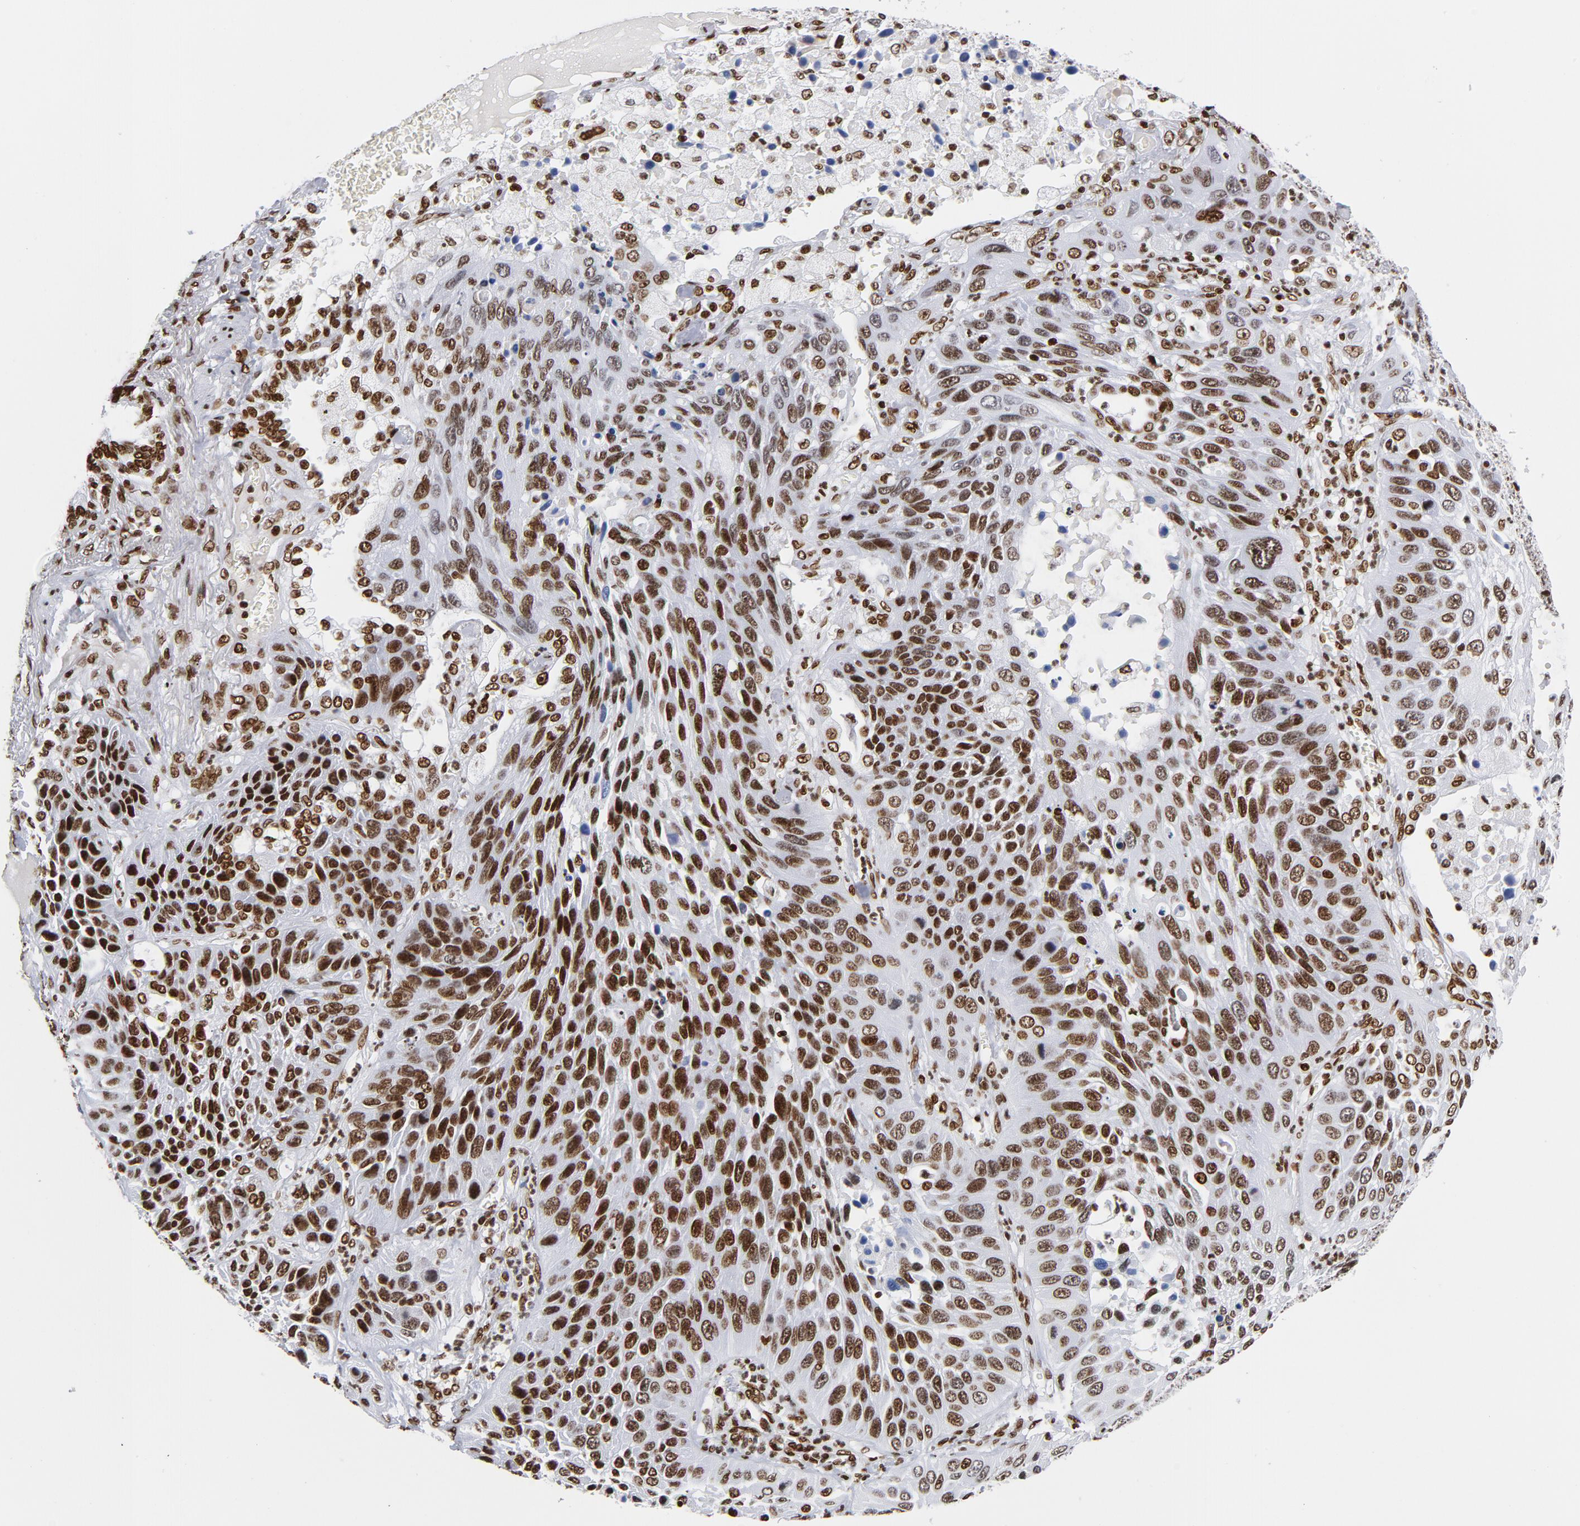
{"staining": {"intensity": "moderate", "quantity": ">75%", "location": "nuclear"}, "tissue": "lung cancer", "cell_type": "Tumor cells", "image_type": "cancer", "snomed": [{"axis": "morphology", "description": "Squamous cell carcinoma, NOS"}, {"axis": "topography", "description": "Lung"}], "caption": "Immunohistochemical staining of human lung cancer (squamous cell carcinoma) demonstrates moderate nuclear protein staining in approximately >75% of tumor cells.", "gene": "TOP2B", "patient": {"sex": "female", "age": 76}}